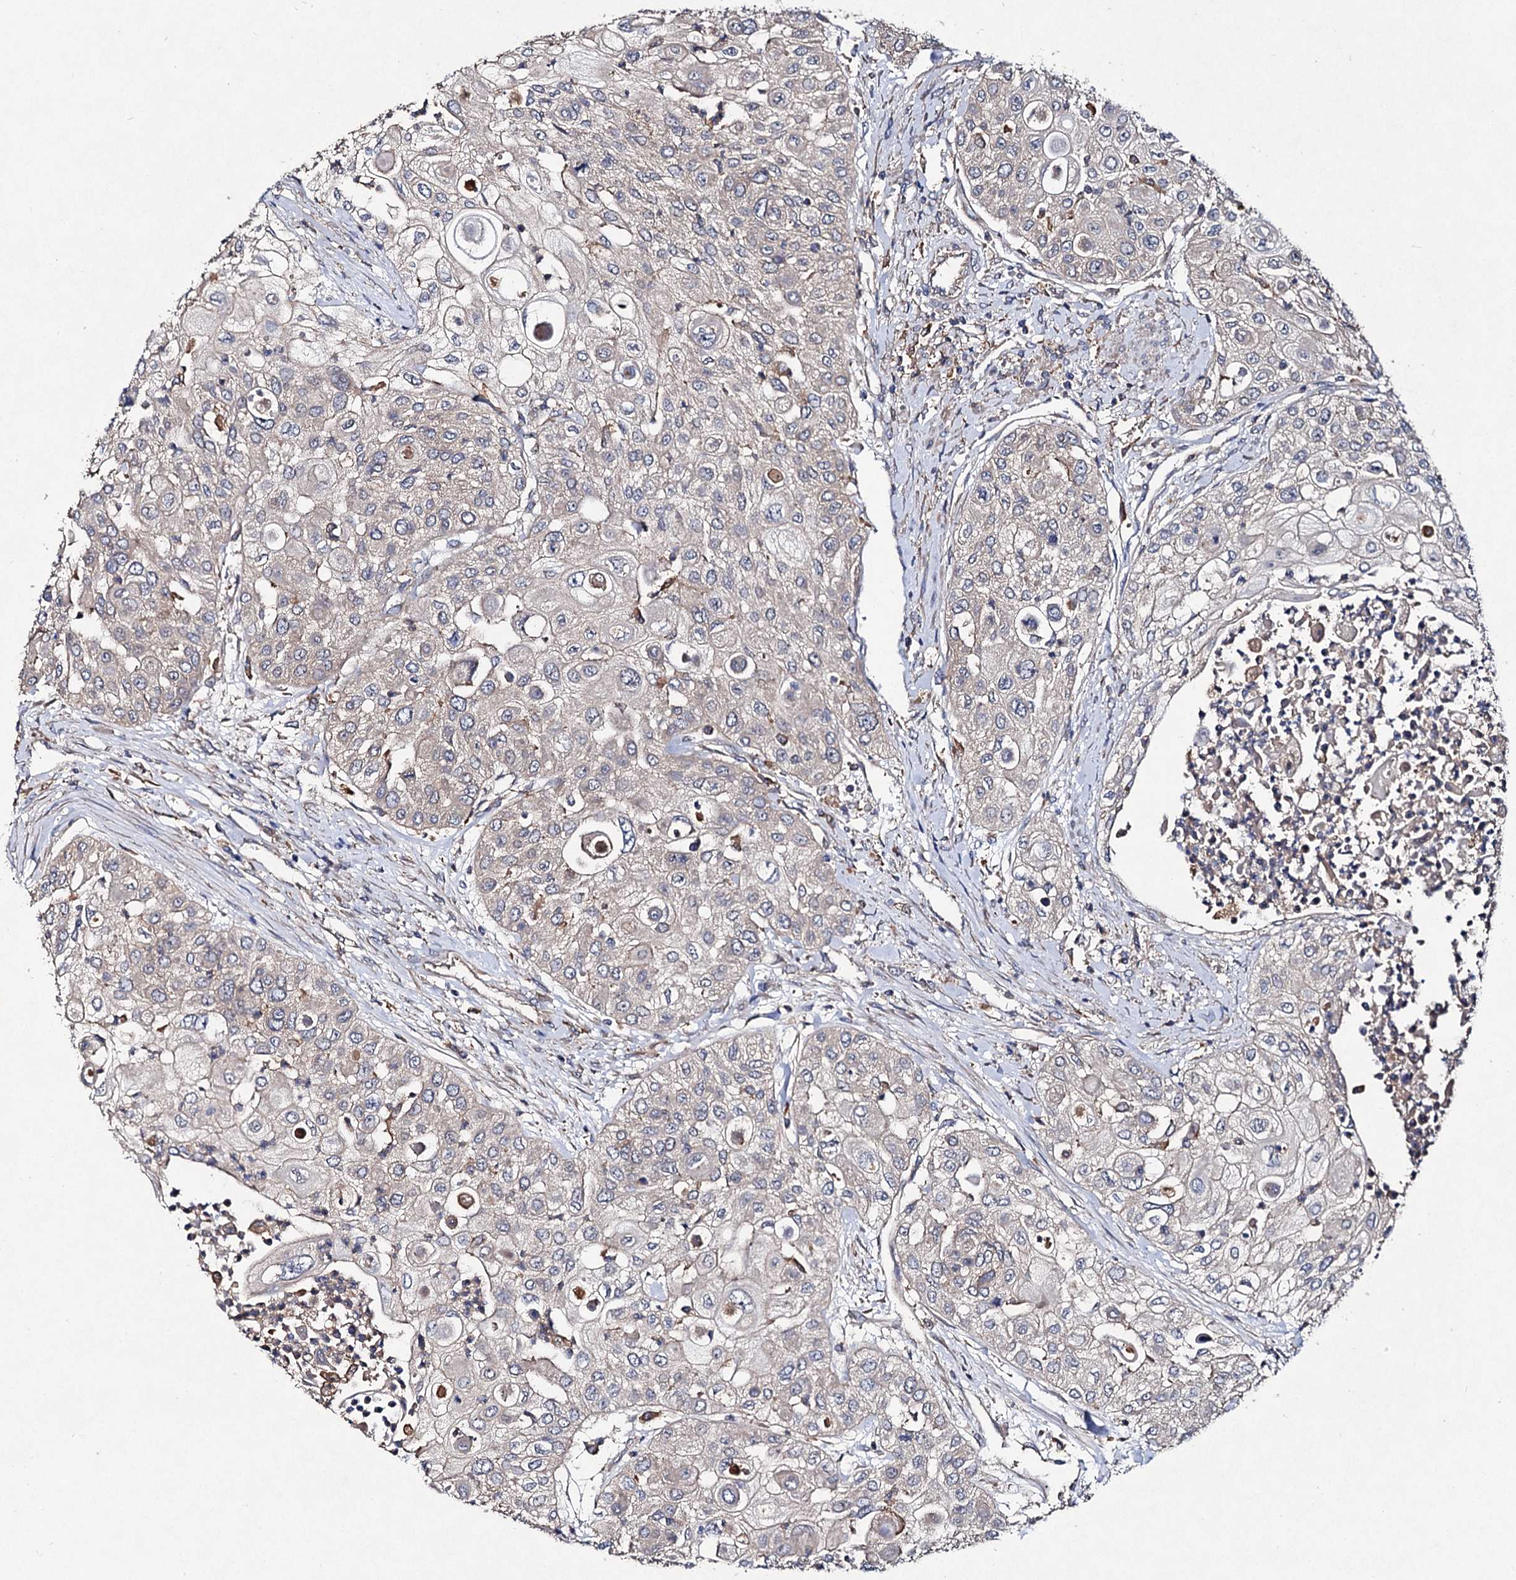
{"staining": {"intensity": "negative", "quantity": "none", "location": "none"}, "tissue": "urothelial cancer", "cell_type": "Tumor cells", "image_type": "cancer", "snomed": [{"axis": "morphology", "description": "Urothelial carcinoma, High grade"}, {"axis": "topography", "description": "Urinary bladder"}], "caption": "Protein analysis of urothelial cancer demonstrates no significant staining in tumor cells.", "gene": "VPS29", "patient": {"sex": "female", "age": 79}}